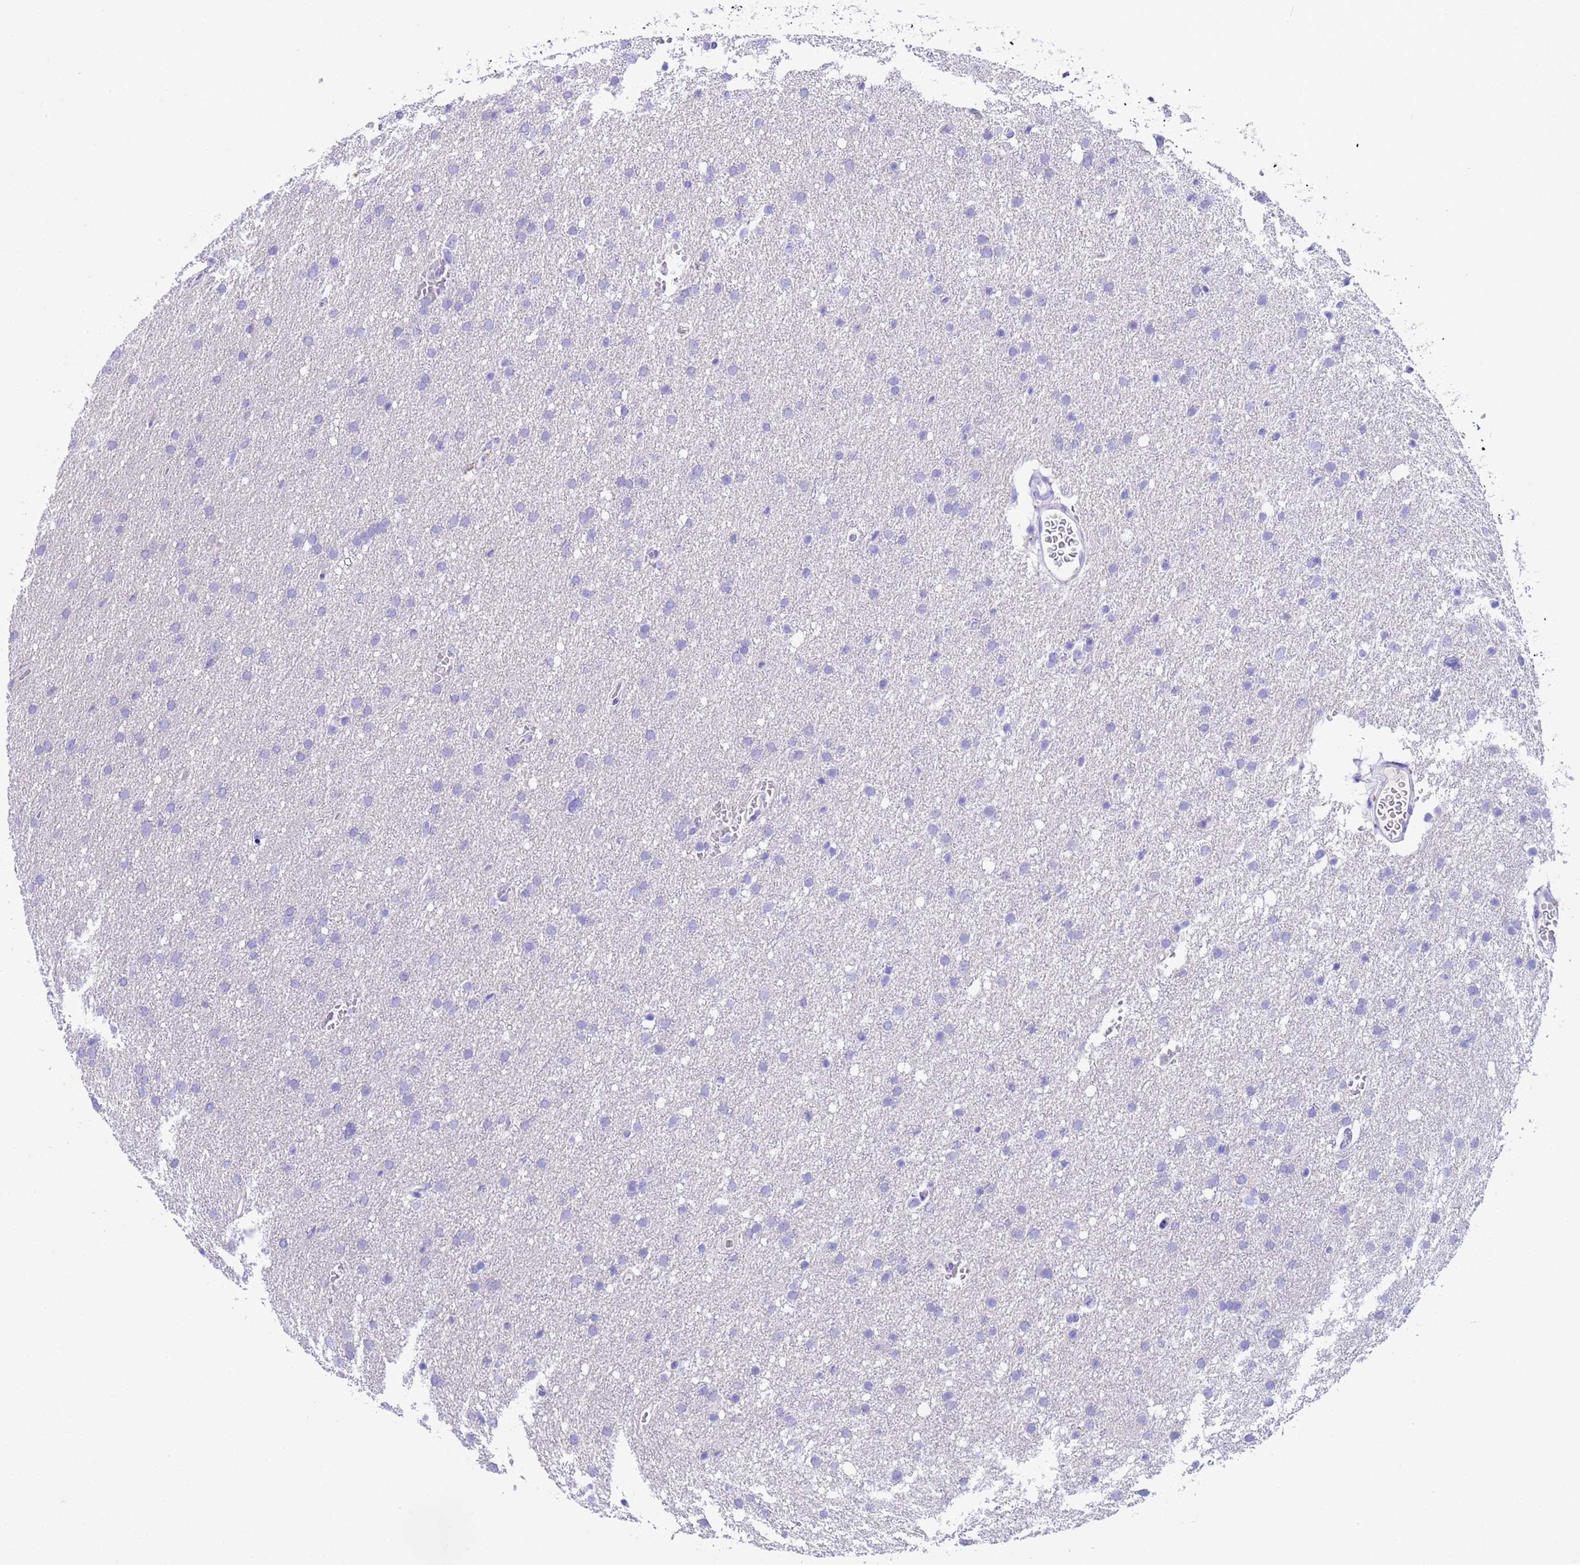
{"staining": {"intensity": "negative", "quantity": "none", "location": "none"}, "tissue": "glioma", "cell_type": "Tumor cells", "image_type": "cancer", "snomed": [{"axis": "morphology", "description": "Glioma, malignant, High grade"}, {"axis": "topography", "description": "Cerebral cortex"}], "caption": "Tumor cells are negative for protein expression in human glioma. (DAB immunohistochemistry (IHC) with hematoxylin counter stain).", "gene": "USP38", "patient": {"sex": "female", "age": 36}}